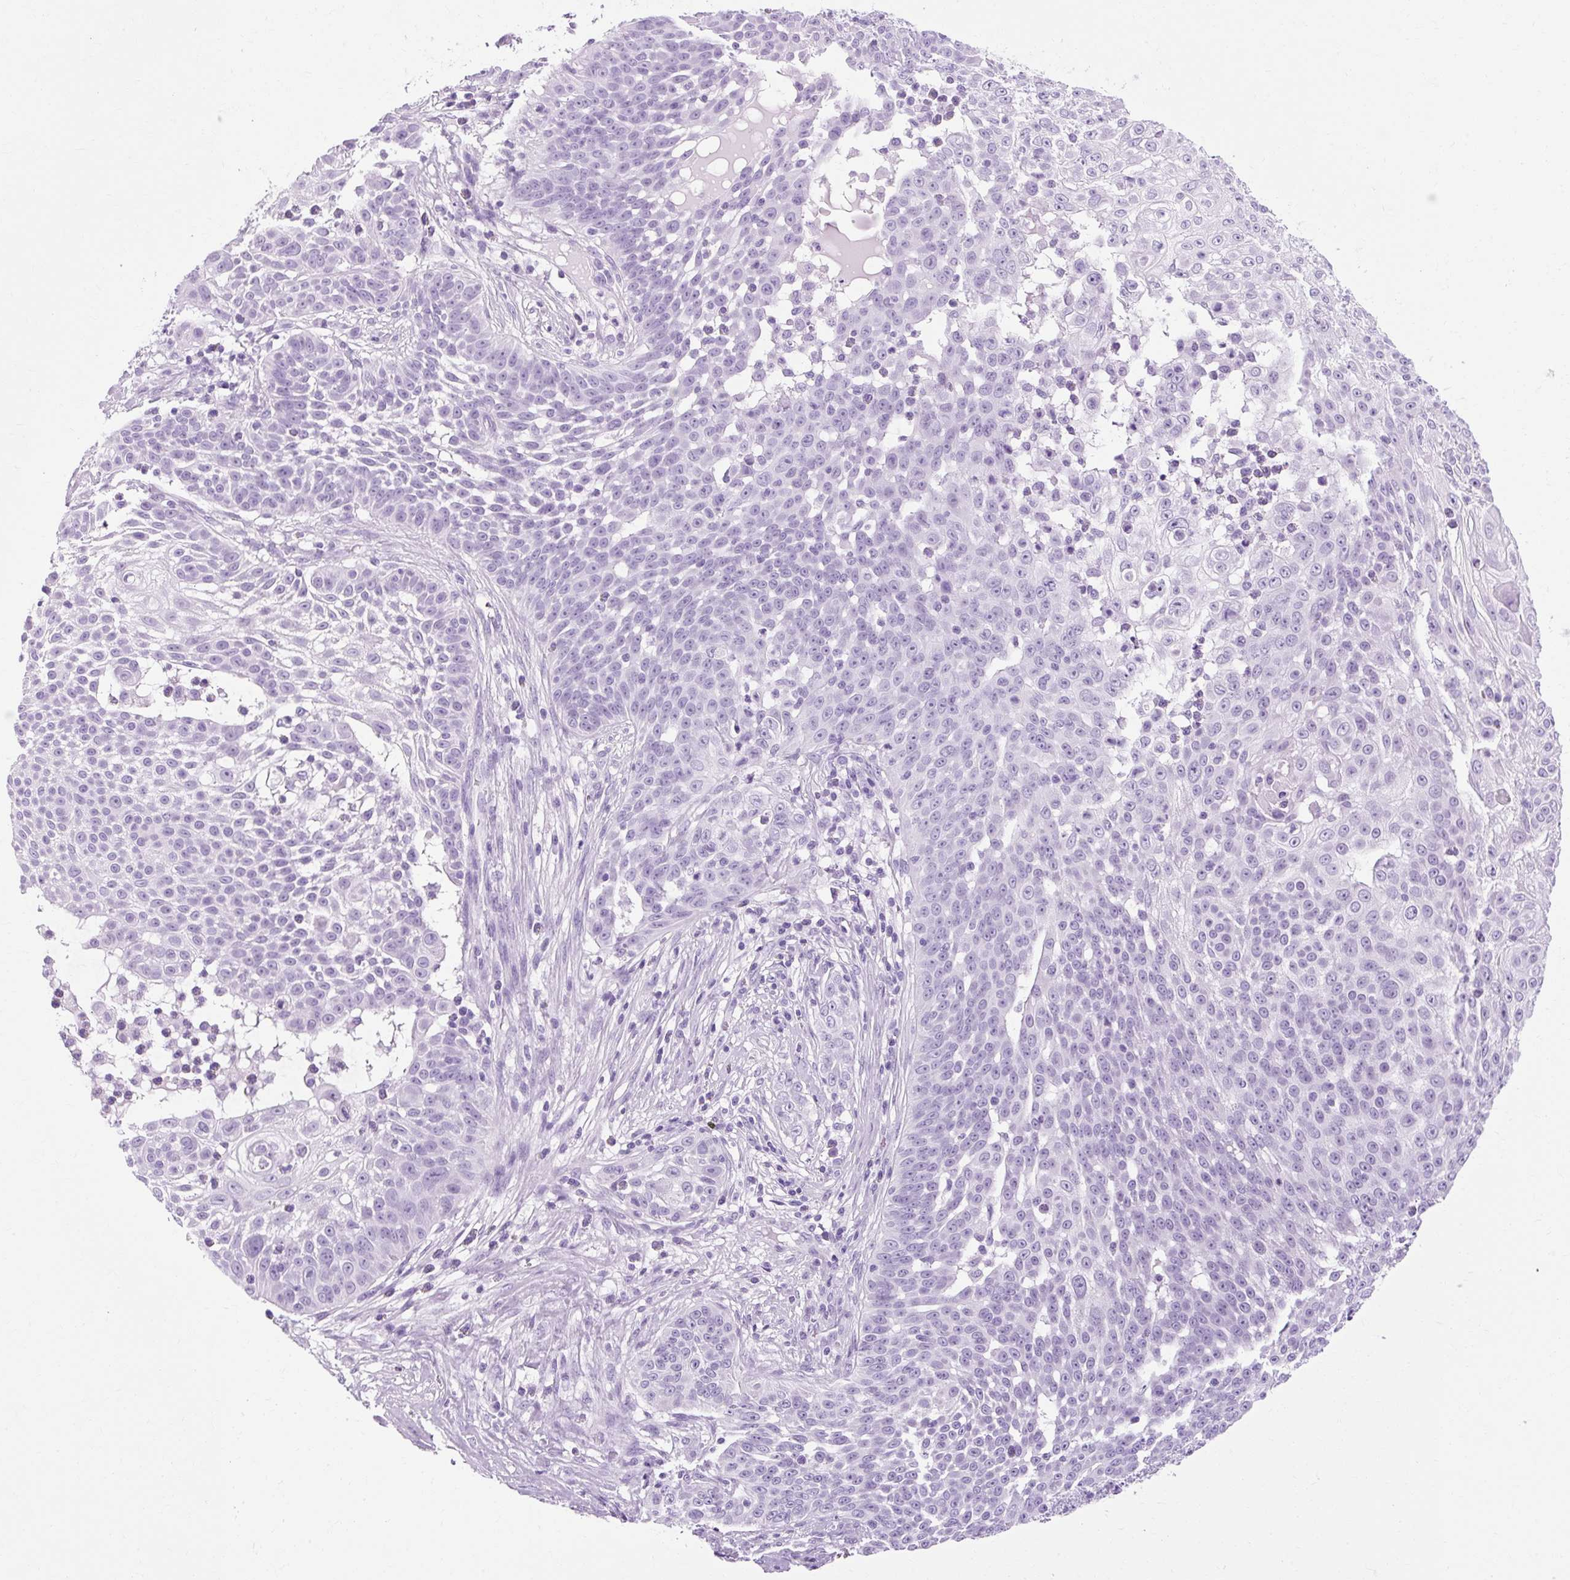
{"staining": {"intensity": "negative", "quantity": "none", "location": "none"}, "tissue": "skin cancer", "cell_type": "Tumor cells", "image_type": "cancer", "snomed": [{"axis": "morphology", "description": "Squamous cell carcinoma, NOS"}, {"axis": "topography", "description": "Skin"}], "caption": "Histopathology image shows no protein staining in tumor cells of skin cancer (squamous cell carcinoma) tissue.", "gene": "B3GNT4", "patient": {"sex": "male", "age": 24}}